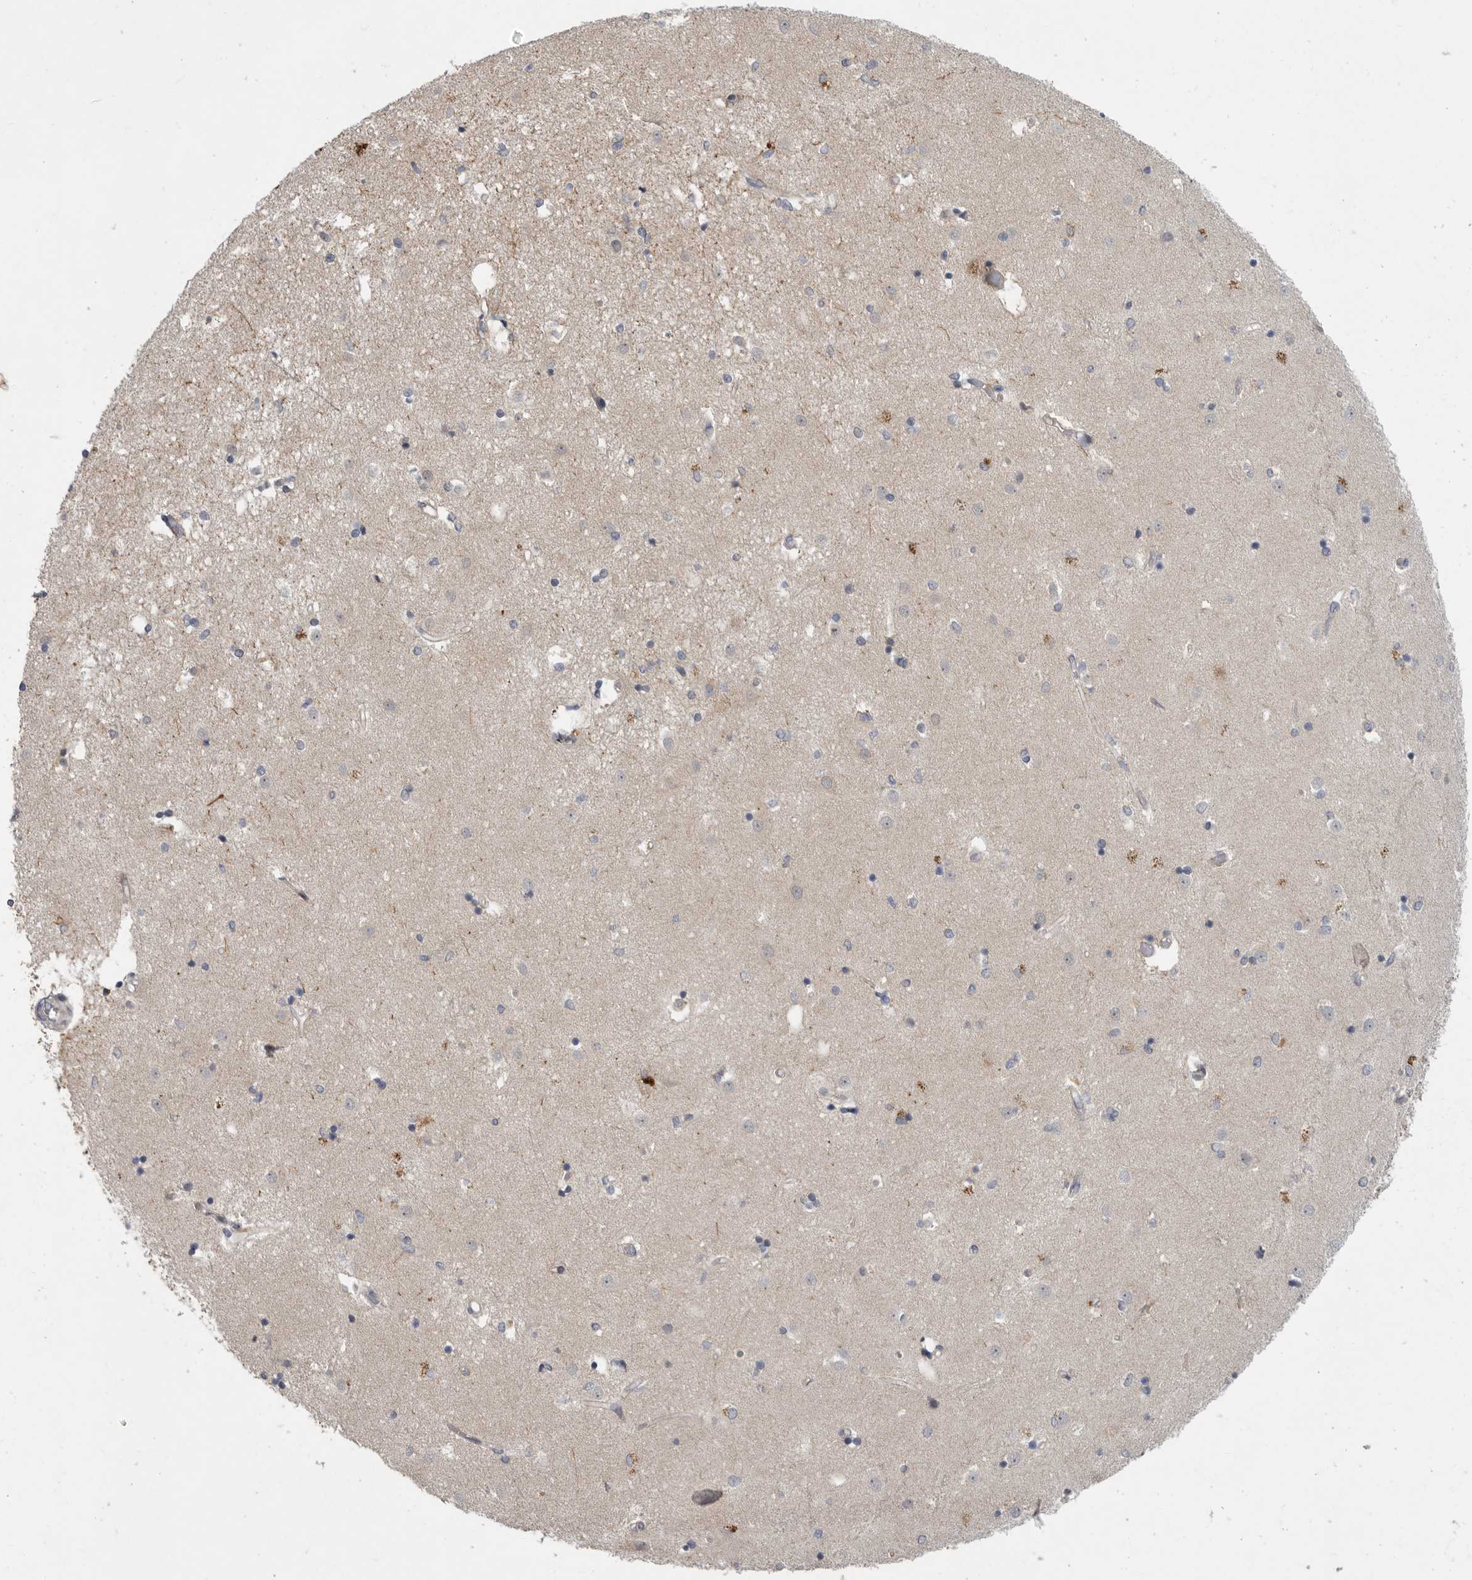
{"staining": {"intensity": "negative", "quantity": "none", "location": "none"}, "tissue": "caudate", "cell_type": "Glial cells", "image_type": "normal", "snomed": [{"axis": "morphology", "description": "Normal tissue, NOS"}, {"axis": "topography", "description": "Lateral ventricle wall"}], "caption": "High power microscopy image of an immunohistochemistry (IHC) image of unremarkable caudate, revealing no significant staining in glial cells. Brightfield microscopy of immunohistochemistry stained with DAB (brown) and hematoxylin (blue), captured at high magnification.", "gene": "FBXO43", "patient": {"sex": "male", "age": 45}}